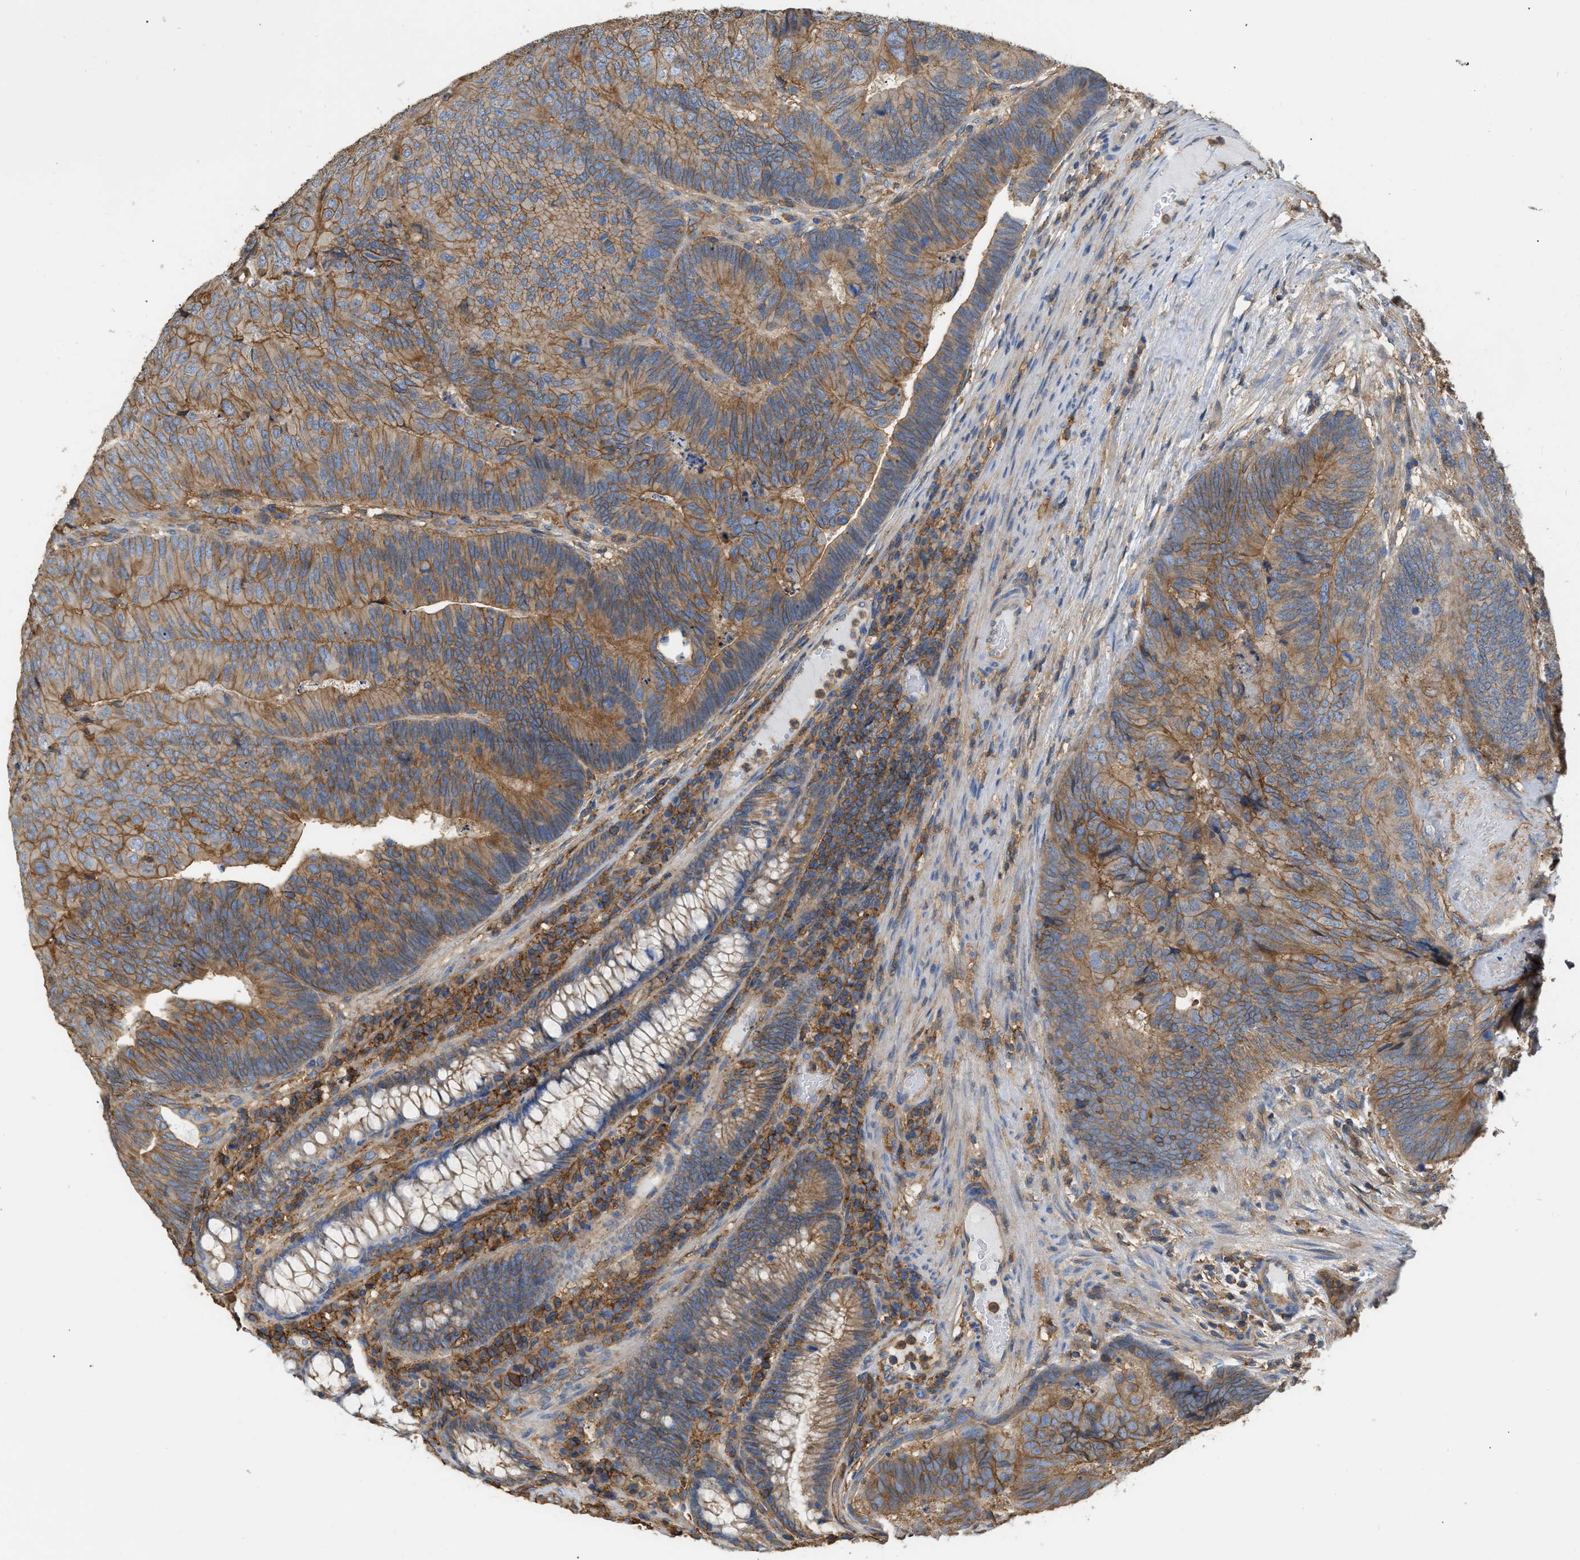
{"staining": {"intensity": "moderate", "quantity": ">75%", "location": "cytoplasmic/membranous"}, "tissue": "colorectal cancer", "cell_type": "Tumor cells", "image_type": "cancer", "snomed": [{"axis": "morphology", "description": "Adenocarcinoma, NOS"}, {"axis": "topography", "description": "Colon"}], "caption": "This is a micrograph of immunohistochemistry staining of adenocarcinoma (colorectal), which shows moderate expression in the cytoplasmic/membranous of tumor cells.", "gene": "GNB4", "patient": {"sex": "female", "age": 67}}